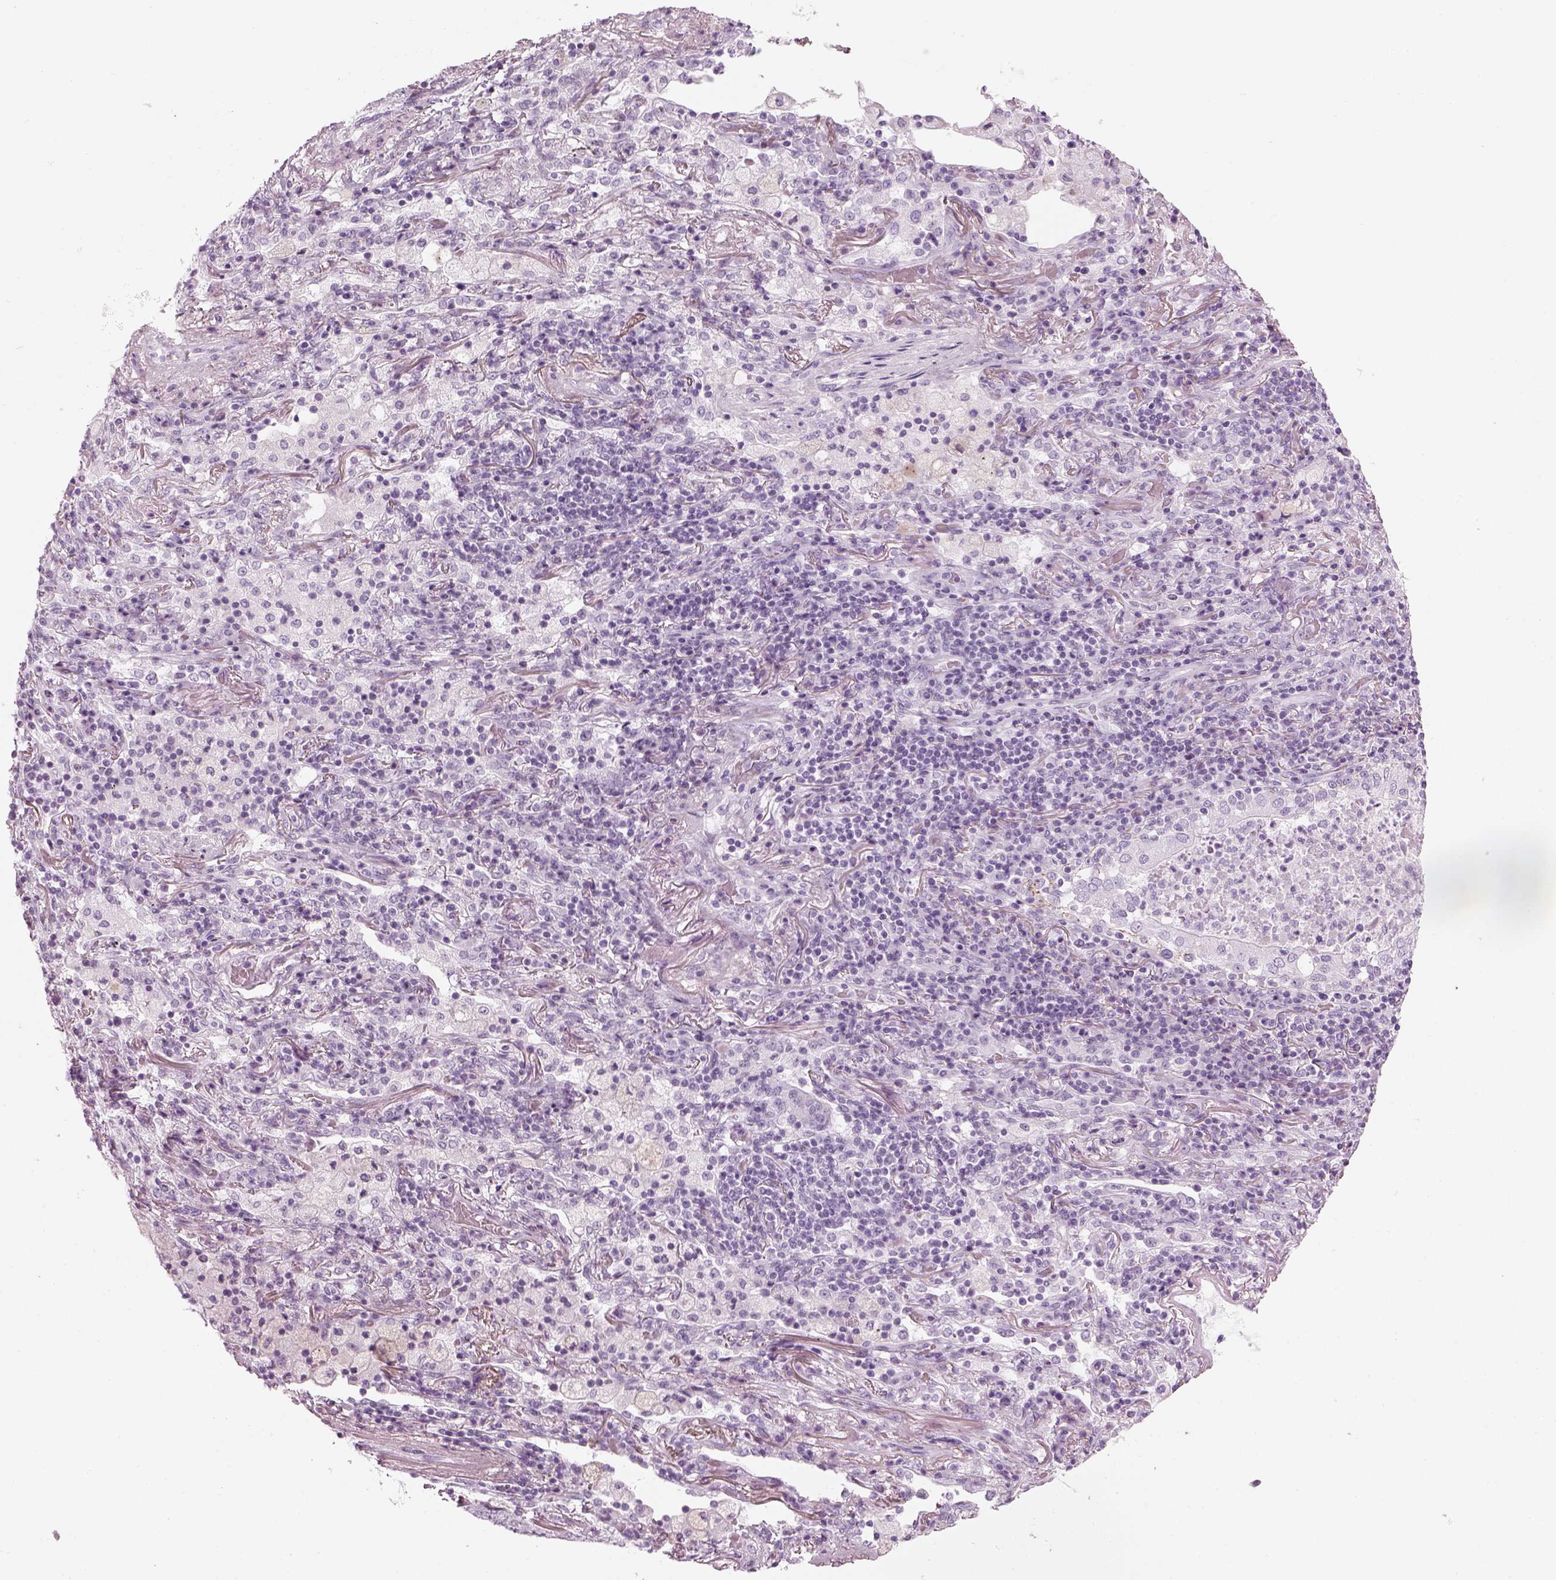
{"staining": {"intensity": "negative", "quantity": "none", "location": "none"}, "tissue": "lung cancer", "cell_type": "Tumor cells", "image_type": "cancer", "snomed": [{"axis": "morphology", "description": "Normal tissue, NOS"}, {"axis": "morphology", "description": "Squamous cell carcinoma, NOS"}, {"axis": "topography", "description": "Bronchus"}, {"axis": "topography", "description": "Lung"}], "caption": "This is a image of IHC staining of lung cancer, which shows no staining in tumor cells. The staining was performed using DAB (3,3'-diaminobenzidine) to visualize the protein expression in brown, while the nuclei were stained in blue with hematoxylin (Magnification: 20x).", "gene": "SAG", "patient": {"sex": "male", "age": 64}}